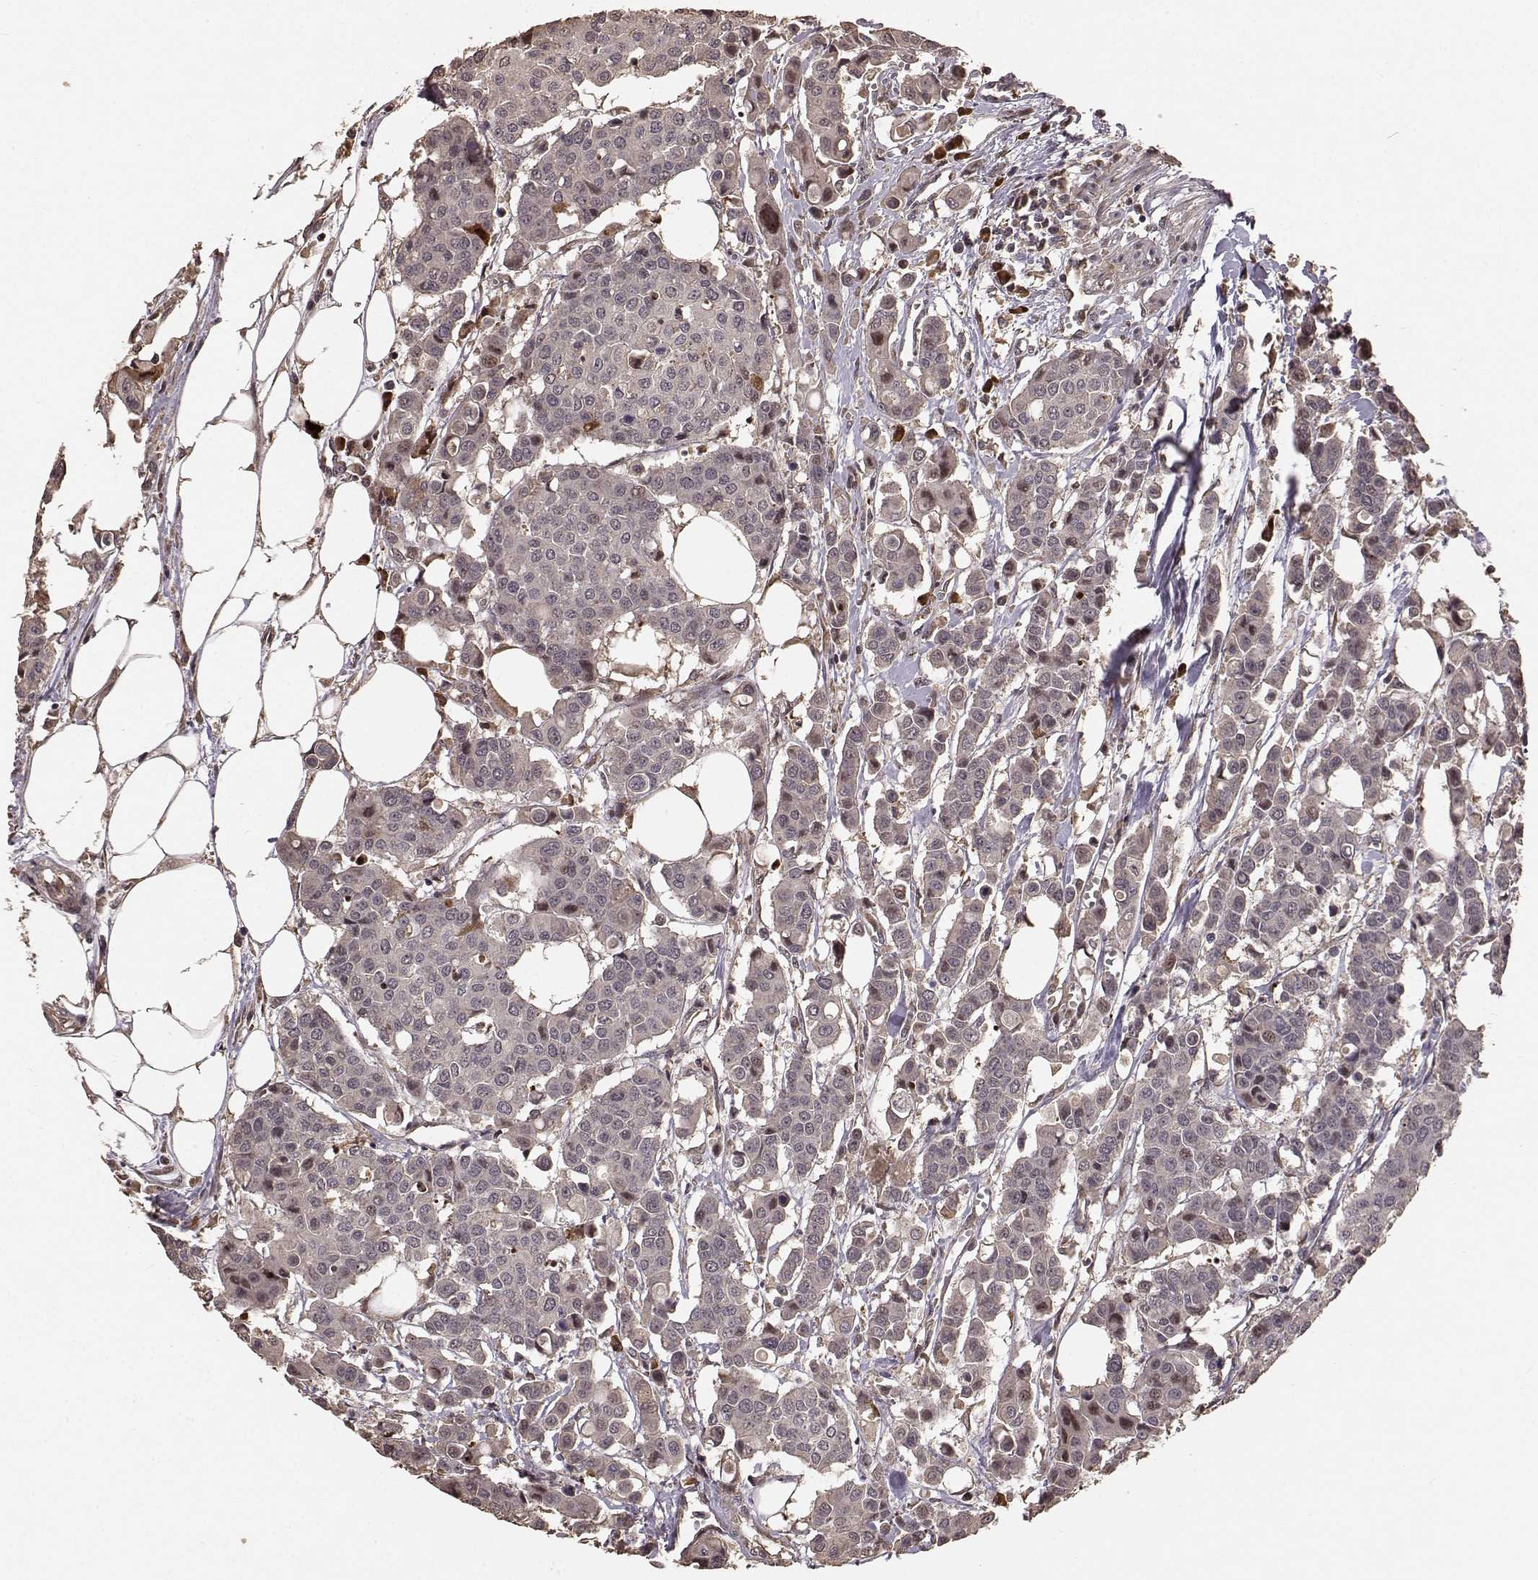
{"staining": {"intensity": "weak", "quantity": ">75%", "location": "cytoplasmic/membranous"}, "tissue": "carcinoid", "cell_type": "Tumor cells", "image_type": "cancer", "snomed": [{"axis": "morphology", "description": "Carcinoid, malignant, NOS"}, {"axis": "topography", "description": "Colon"}], "caption": "Brown immunohistochemical staining in carcinoid displays weak cytoplasmic/membranous staining in approximately >75% of tumor cells.", "gene": "USP15", "patient": {"sex": "male", "age": 81}}